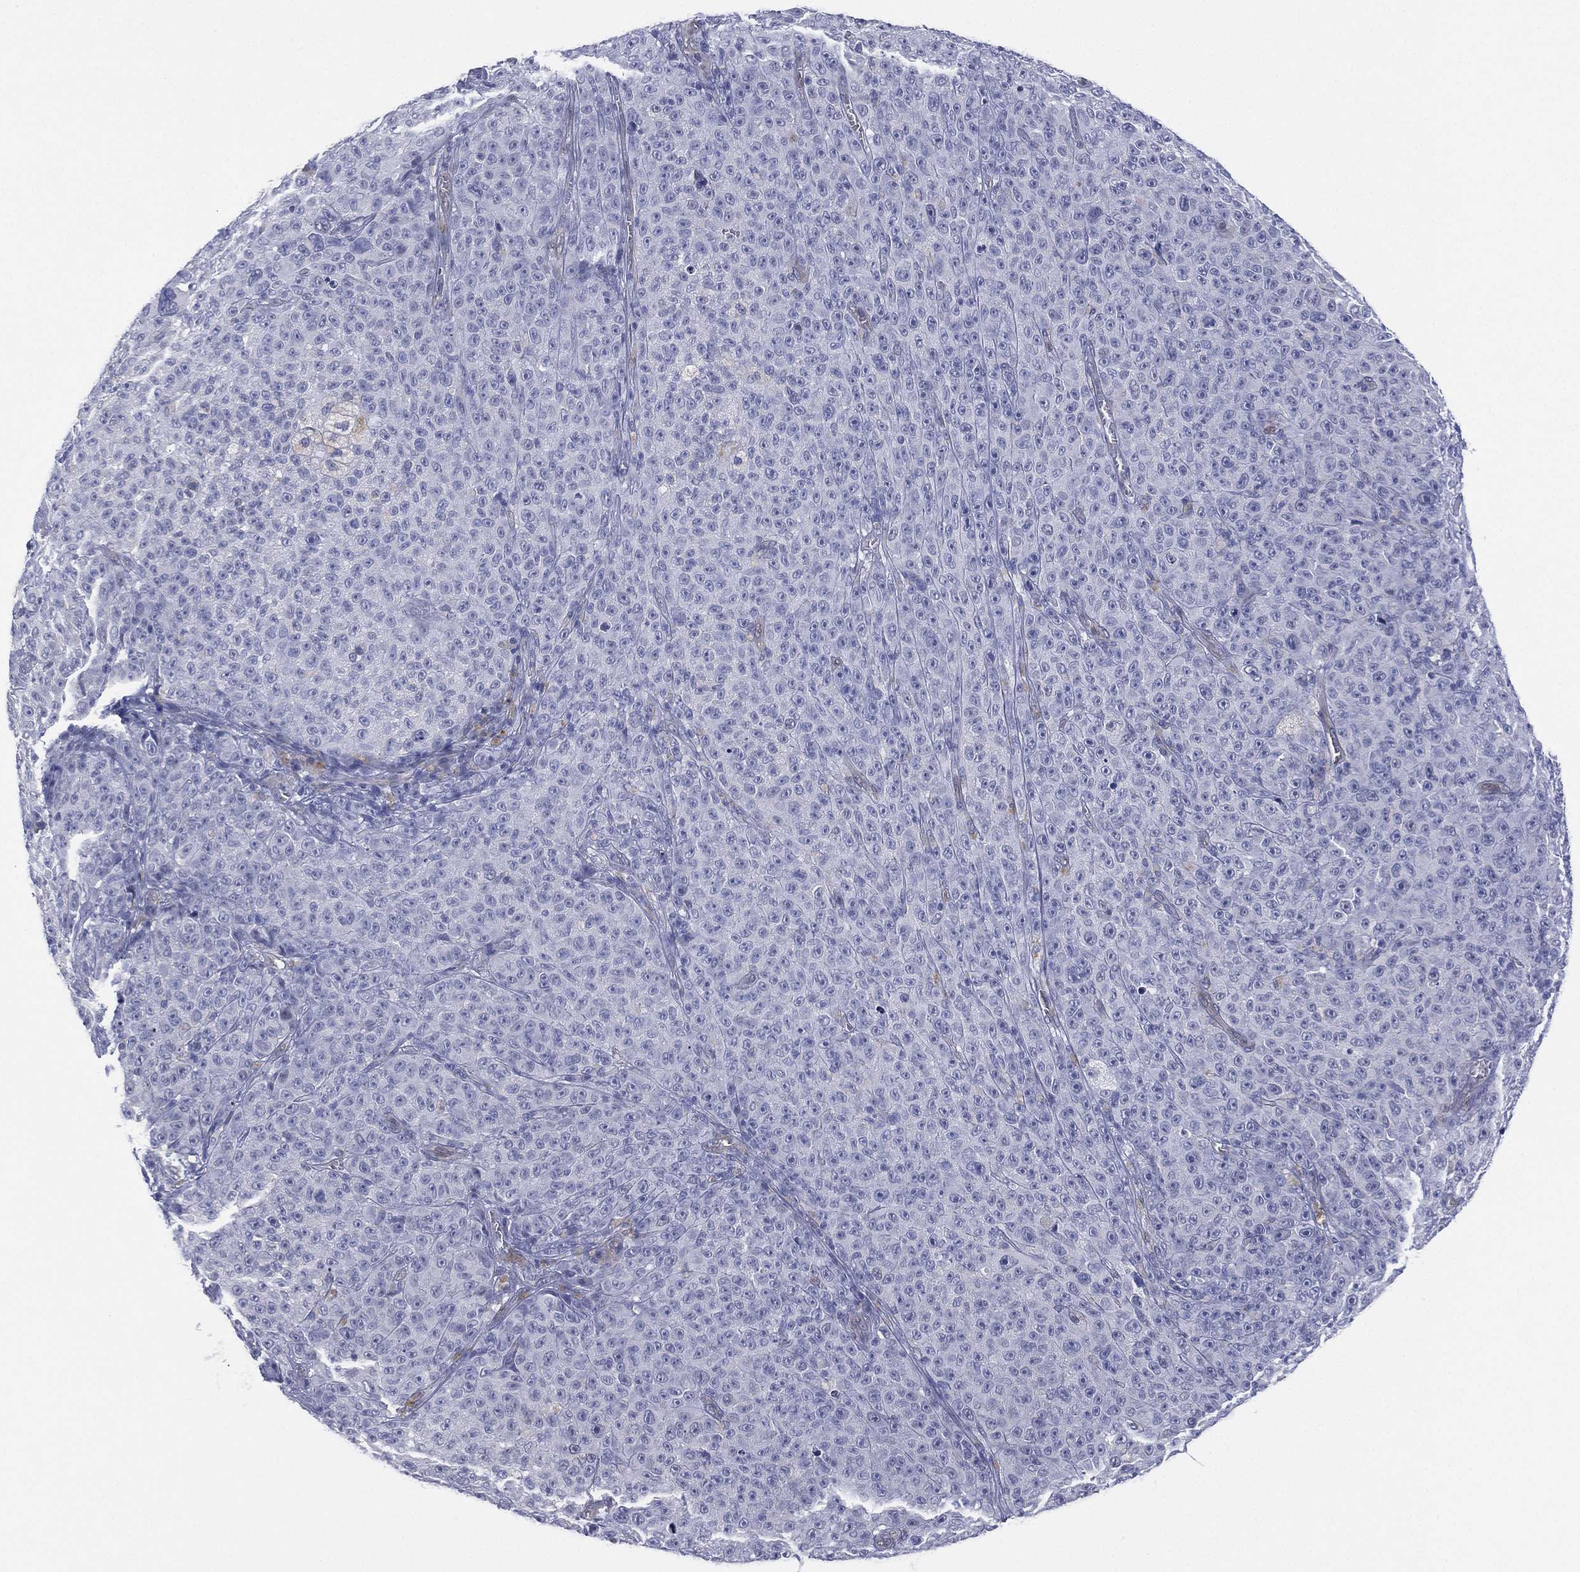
{"staining": {"intensity": "negative", "quantity": "none", "location": "none"}, "tissue": "melanoma", "cell_type": "Tumor cells", "image_type": "cancer", "snomed": [{"axis": "morphology", "description": "Malignant melanoma, NOS"}, {"axis": "topography", "description": "Skin"}], "caption": "This is a image of immunohistochemistry (IHC) staining of malignant melanoma, which shows no positivity in tumor cells. Nuclei are stained in blue.", "gene": "DDAH1", "patient": {"sex": "female", "age": 82}}